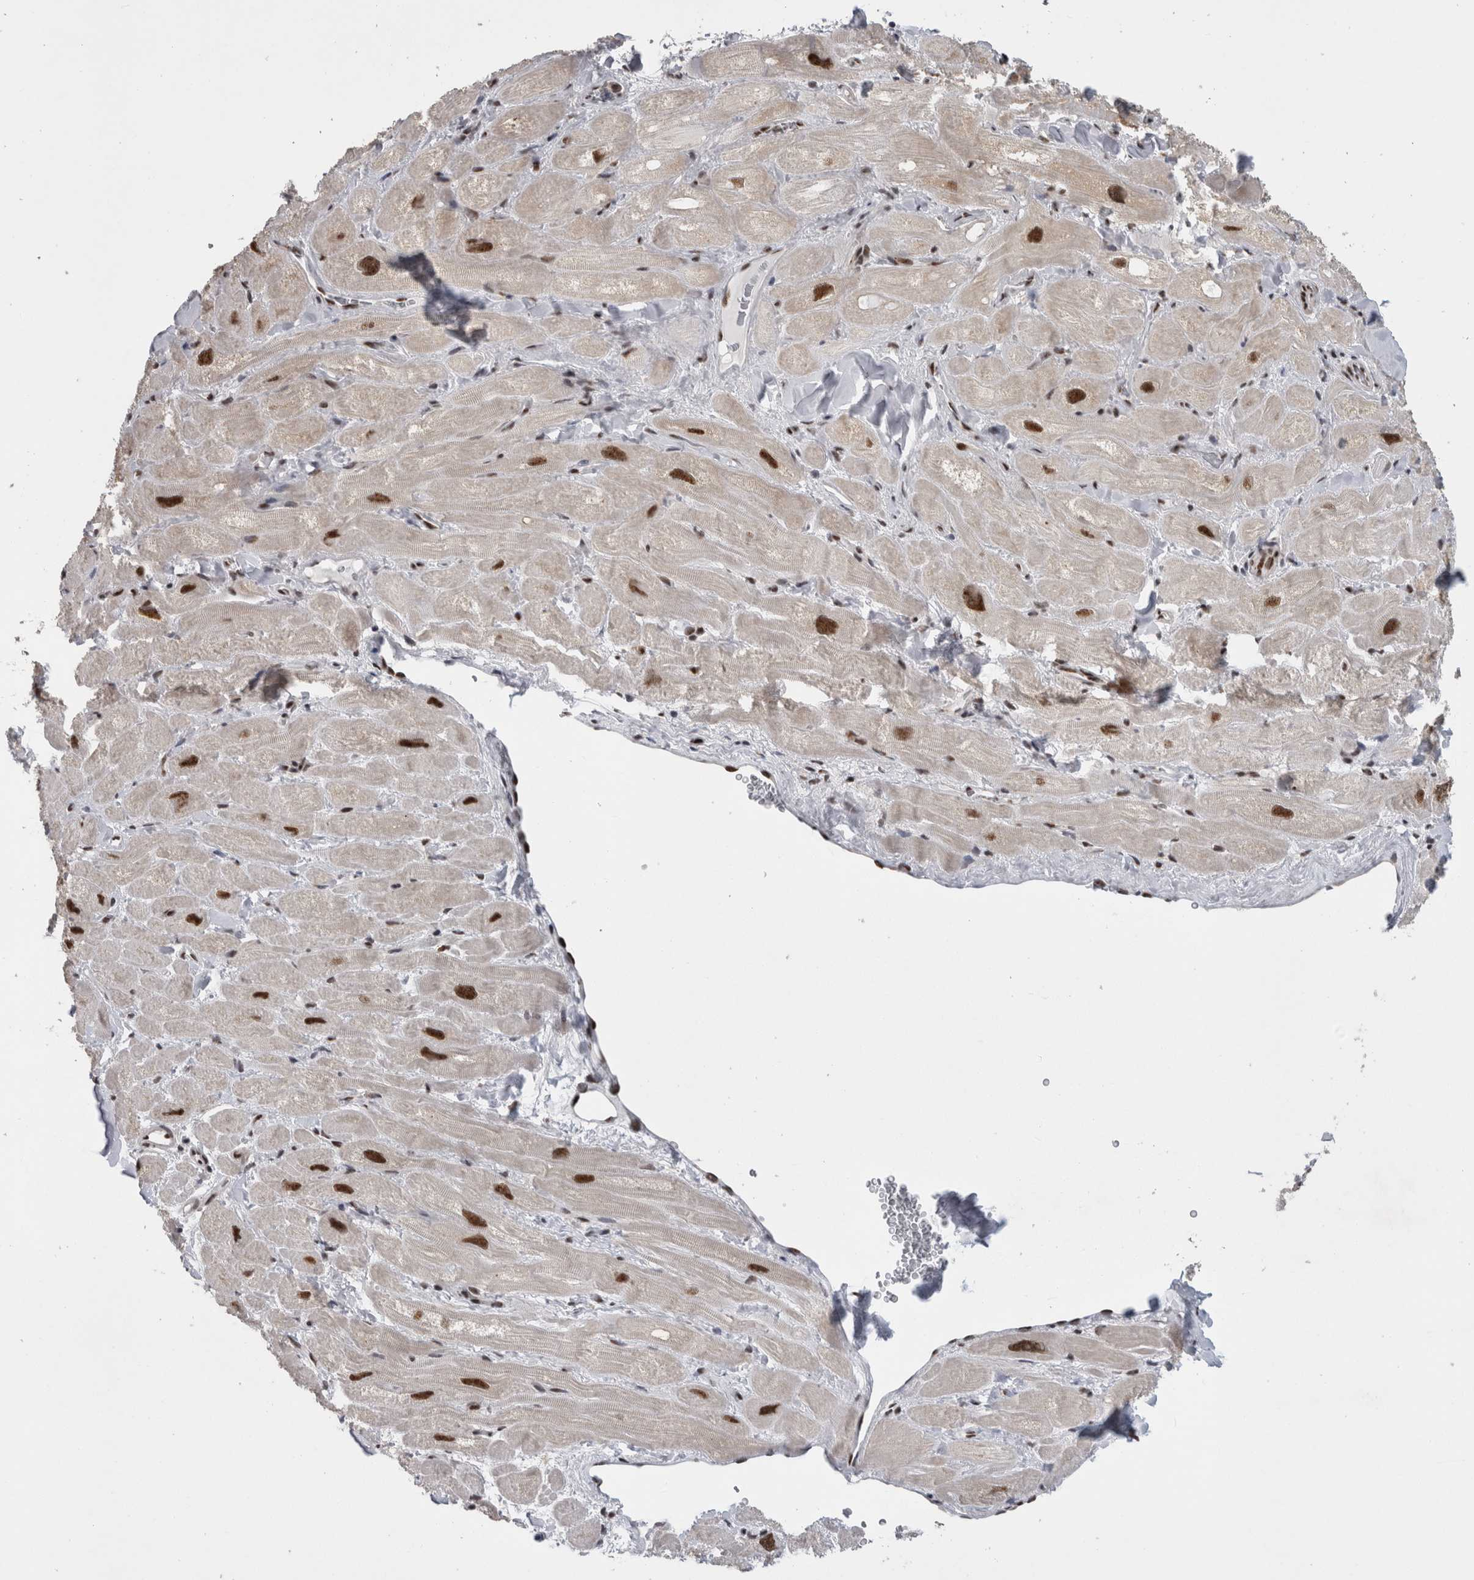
{"staining": {"intensity": "strong", "quantity": ">75%", "location": "nuclear"}, "tissue": "heart muscle", "cell_type": "Cardiomyocytes", "image_type": "normal", "snomed": [{"axis": "morphology", "description": "Normal tissue, NOS"}, {"axis": "topography", "description": "Heart"}], "caption": "IHC histopathology image of normal heart muscle stained for a protein (brown), which demonstrates high levels of strong nuclear expression in about >75% of cardiomyocytes.", "gene": "CDK11A", "patient": {"sex": "male", "age": 49}}